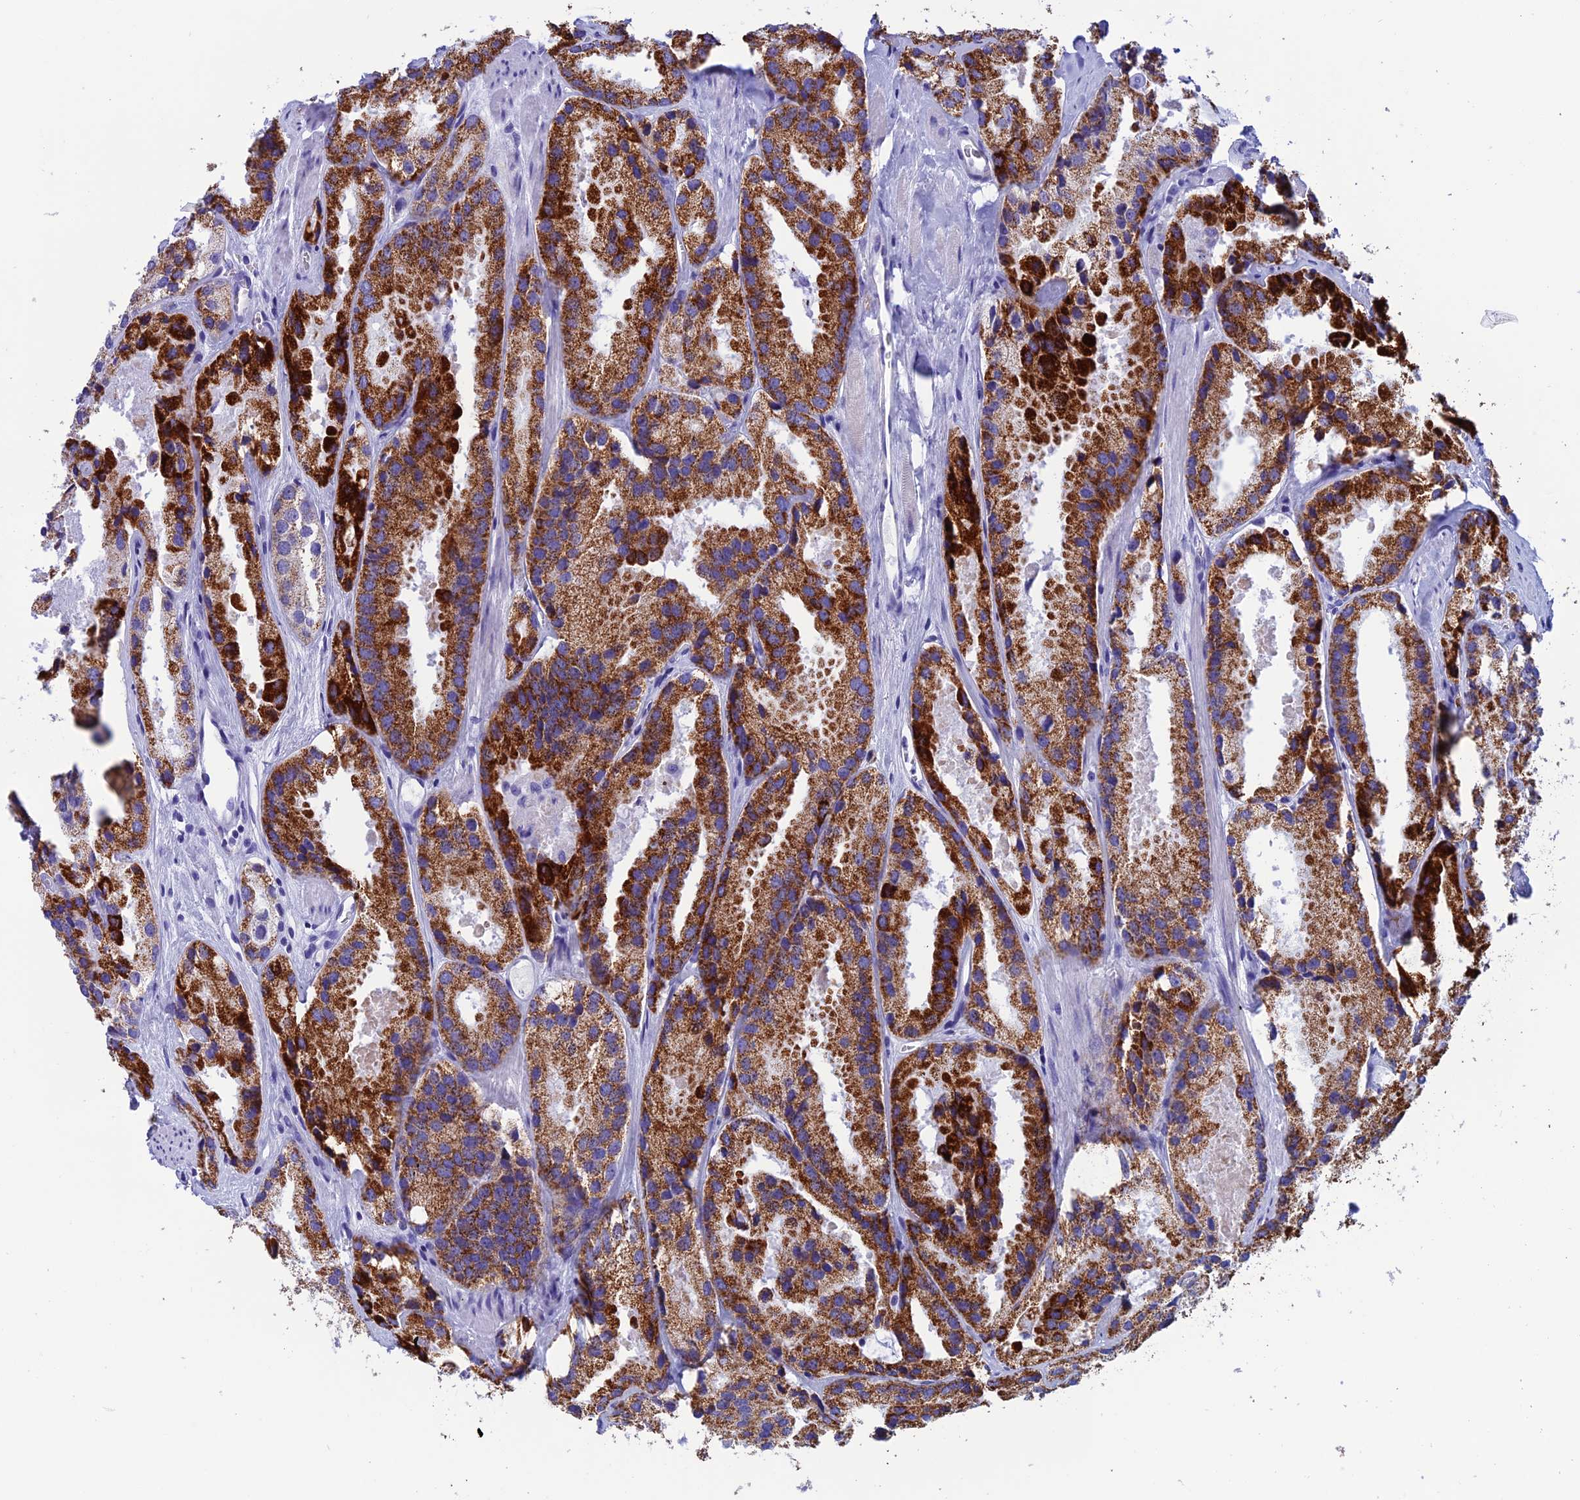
{"staining": {"intensity": "strong", "quantity": ">75%", "location": "cytoplasmic/membranous"}, "tissue": "prostate cancer", "cell_type": "Tumor cells", "image_type": "cancer", "snomed": [{"axis": "morphology", "description": "Adenocarcinoma, High grade"}, {"axis": "topography", "description": "Prostate"}], "caption": "A histopathology image of prostate cancer (high-grade adenocarcinoma) stained for a protein exhibits strong cytoplasmic/membranous brown staining in tumor cells.", "gene": "NXPE4", "patient": {"sex": "male", "age": 66}}